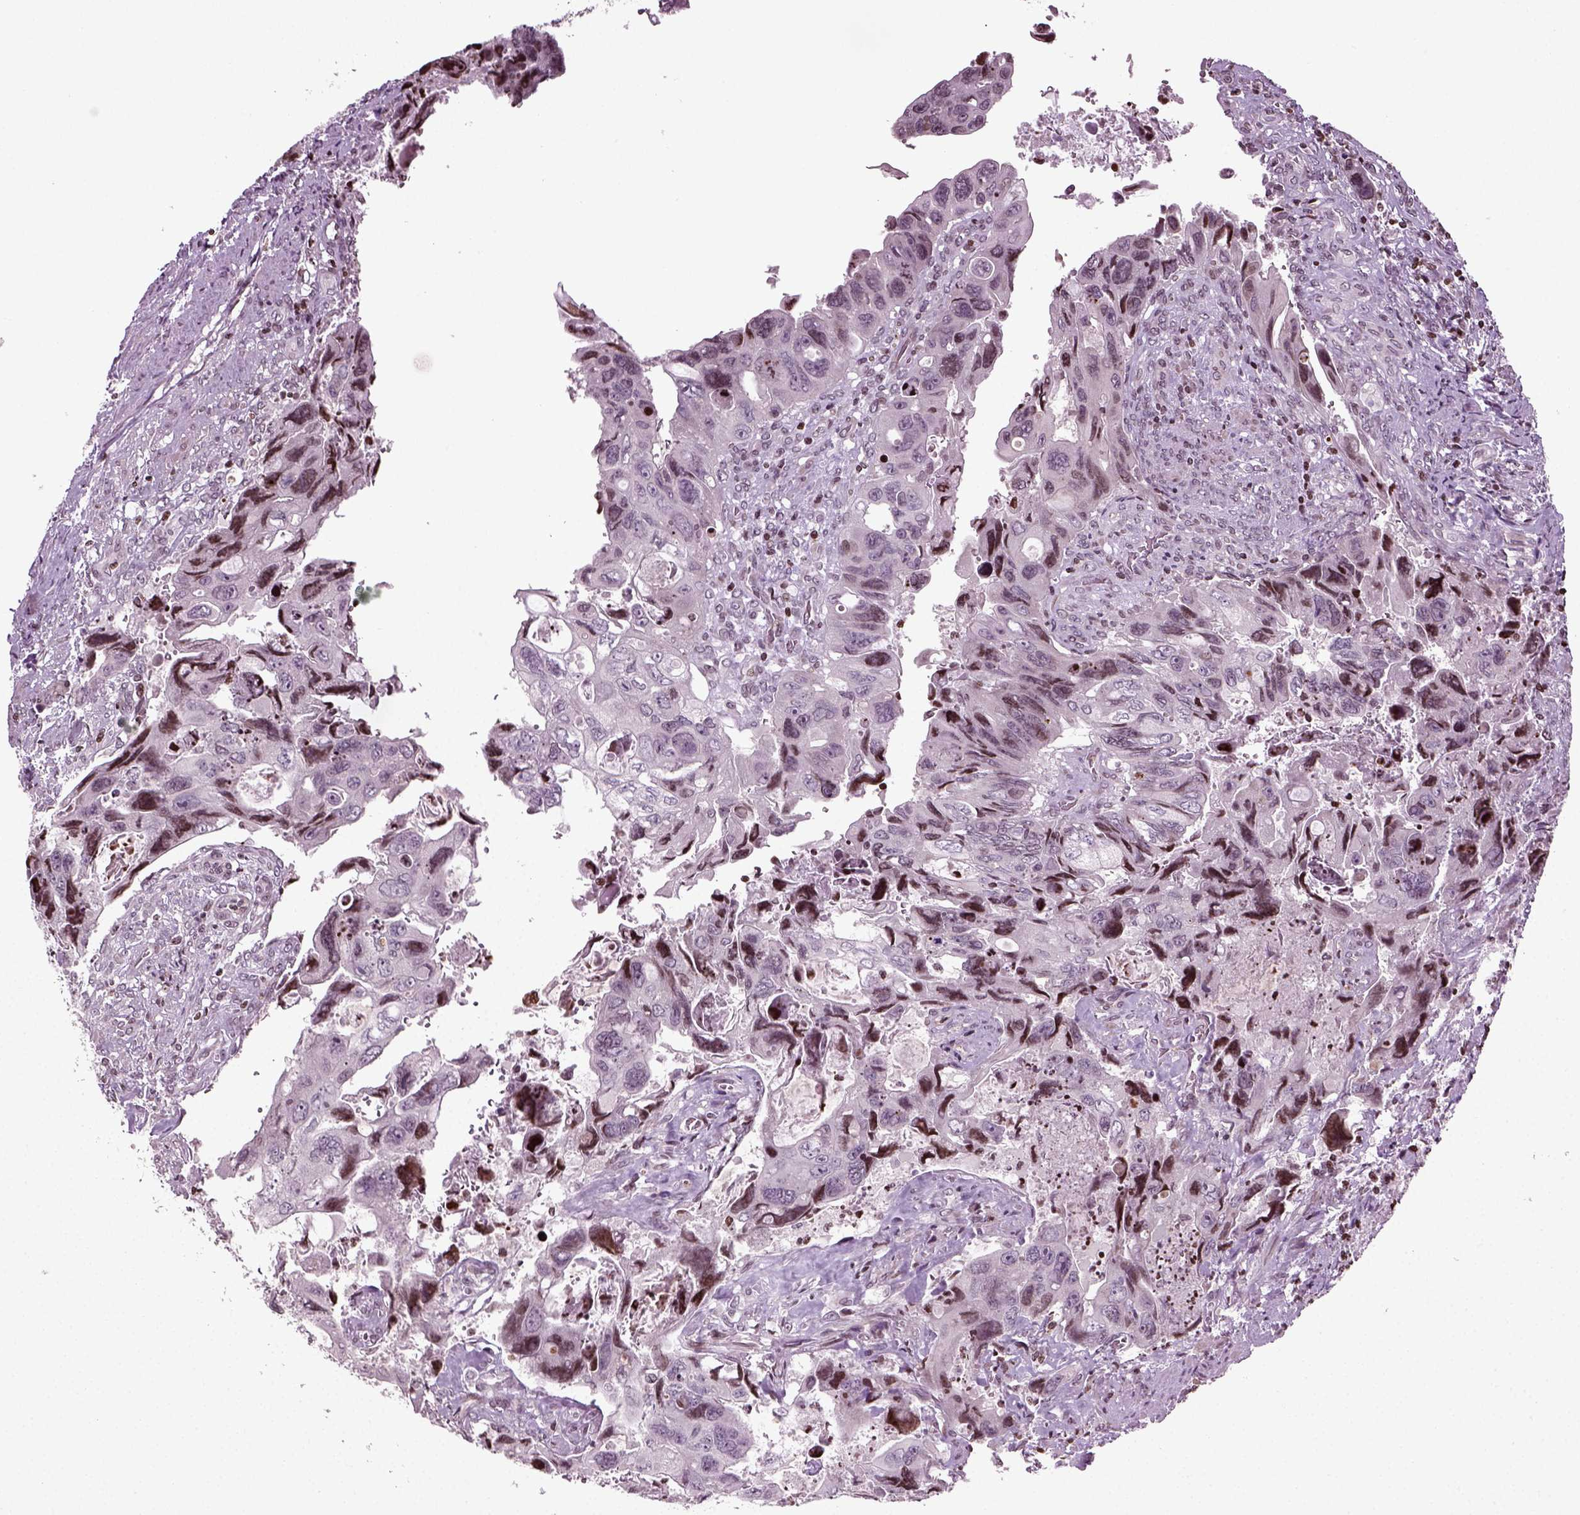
{"staining": {"intensity": "moderate", "quantity": "<25%", "location": "nuclear"}, "tissue": "colorectal cancer", "cell_type": "Tumor cells", "image_type": "cancer", "snomed": [{"axis": "morphology", "description": "Adenocarcinoma, NOS"}, {"axis": "topography", "description": "Rectum"}], "caption": "Immunohistochemical staining of human adenocarcinoma (colorectal) displays low levels of moderate nuclear staining in approximately <25% of tumor cells. (Stains: DAB (3,3'-diaminobenzidine) in brown, nuclei in blue, Microscopy: brightfield microscopy at high magnification).", "gene": "HEYL", "patient": {"sex": "male", "age": 62}}